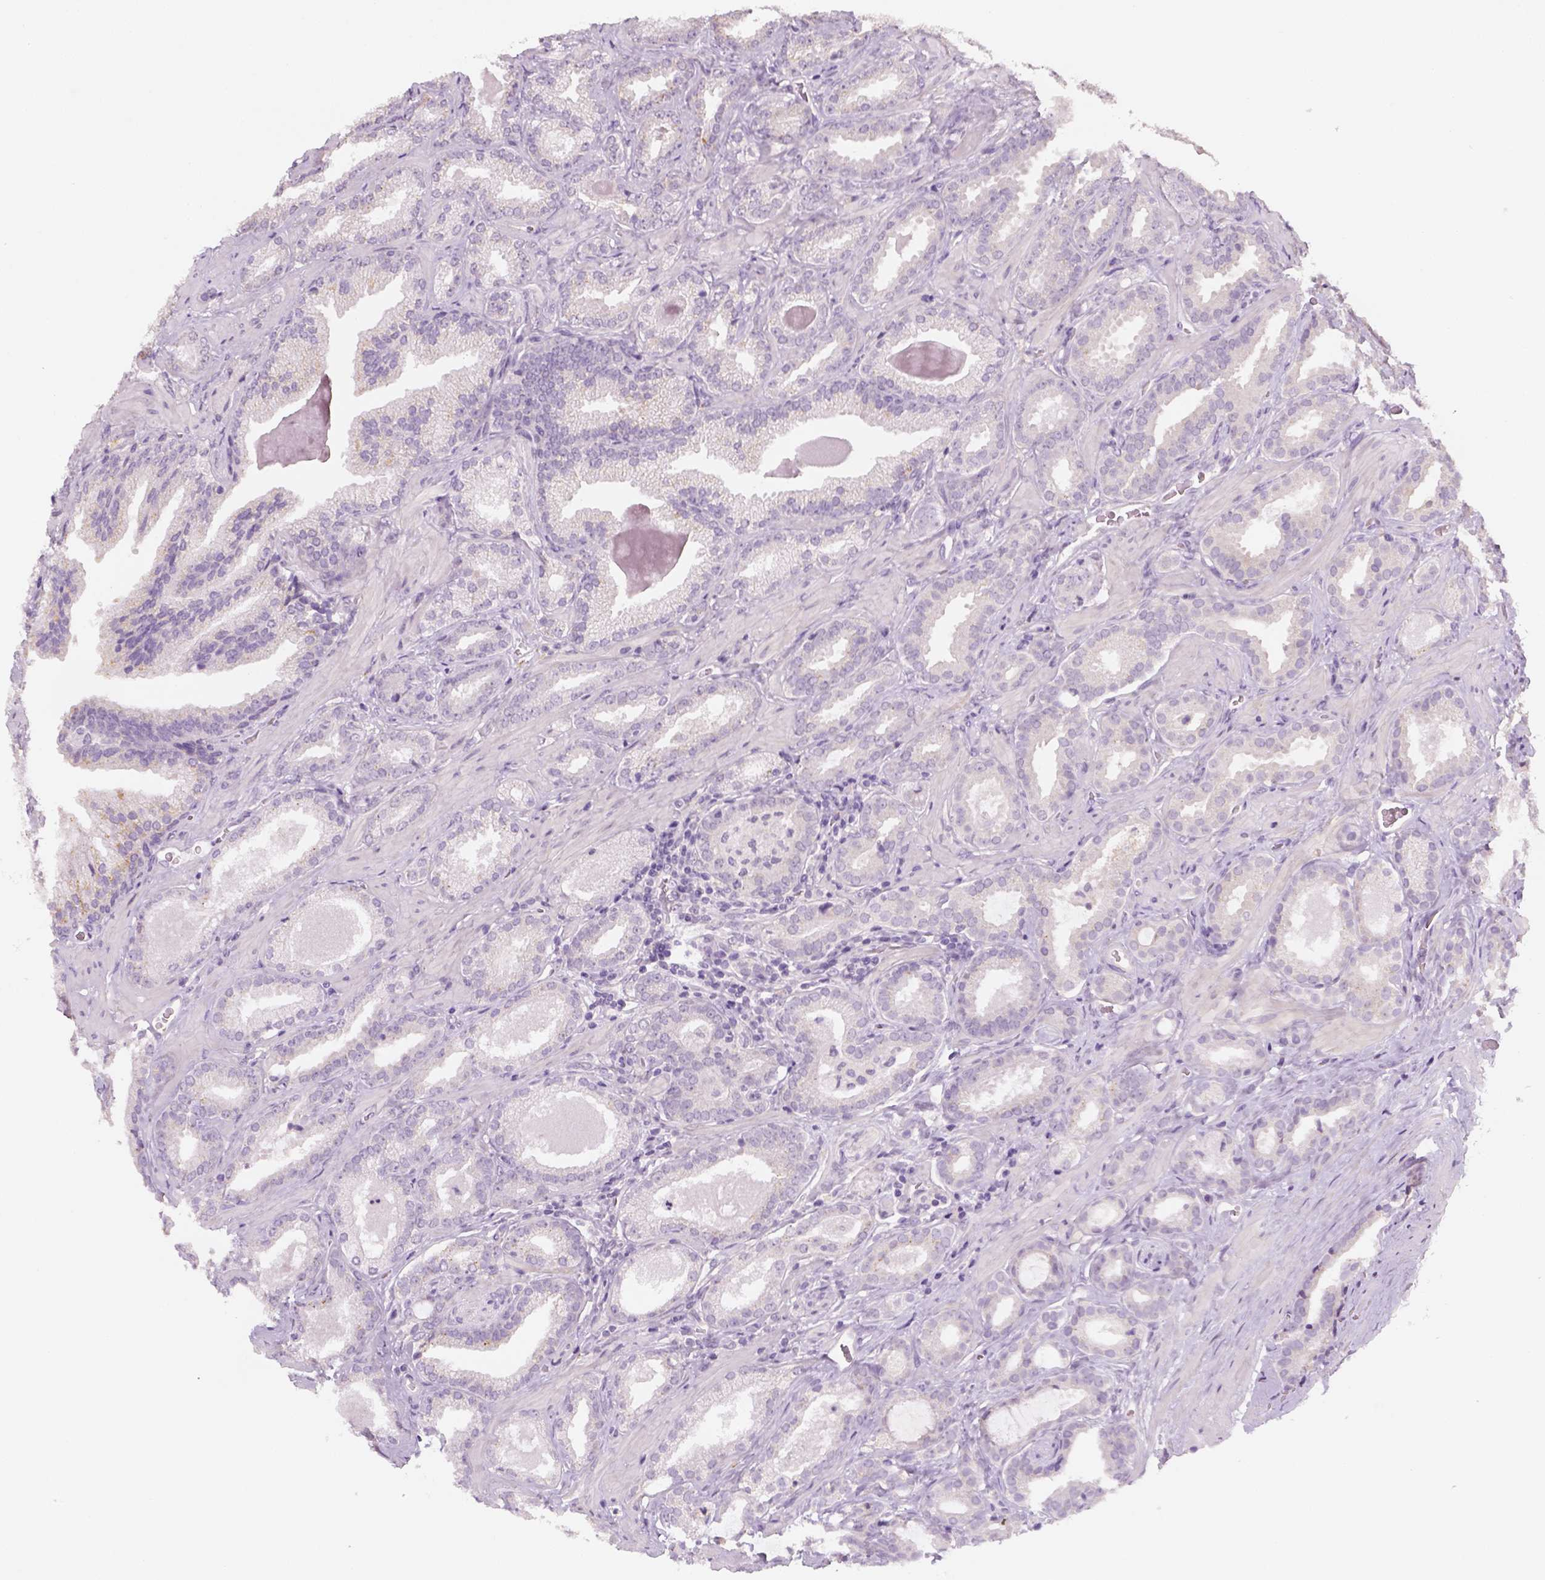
{"staining": {"intensity": "negative", "quantity": "none", "location": "none"}, "tissue": "prostate cancer", "cell_type": "Tumor cells", "image_type": "cancer", "snomed": [{"axis": "morphology", "description": "Adenocarcinoma, Low grade"}, {"axis": "topography", "description": "Prostate"}], "caption": "This photomicrograph is of prostate cancer stained with immunohistochemistry to label a protein in brown with the nuclei are counter-stained blue. There is no positivity in tumor cells.", "gene": "FAM163B", "patient": {"sex": "male", "age": 62}}